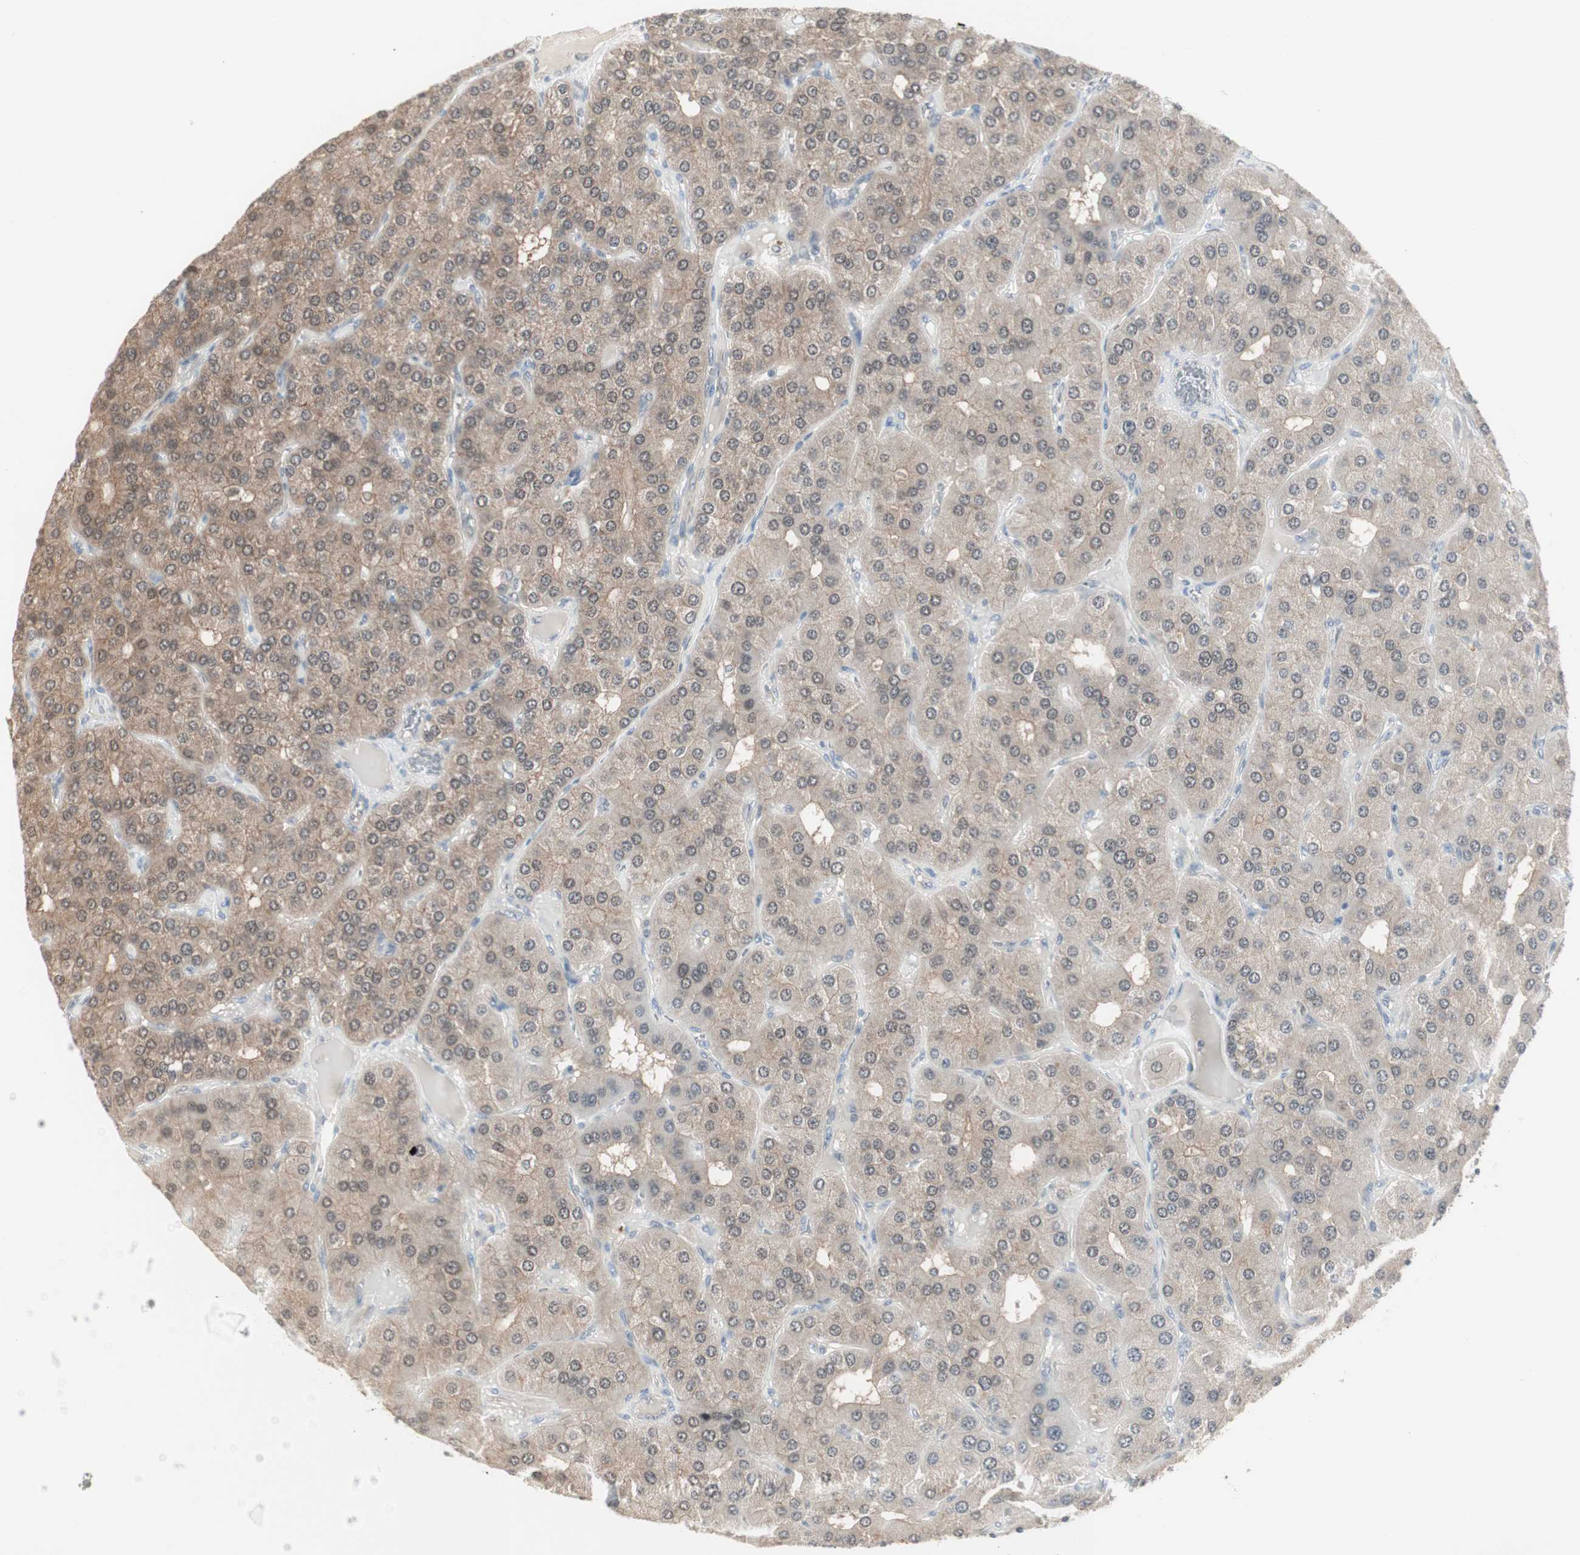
{"staining": {"intensity": "weak", "quantity": ">75%", "location": "cytoplasmic/membranous"}, "tissue": "parathyroid gland", "cell_type": "Glandular cells", "image_type": "normal", "snomed": [{"axis": "morphology", "description": "Normal tissue, NOS"}, {"axis": "morphology", "description": "Adenoma, NOS"}, {"axis": "topography", "description": "Parathyroid gland"}], "caption": "Brown immunohistochemical staining in benign parathyroid gland displays weak cytoplasmic/membranous positivity in approximately >75% of glandular cells. Ihc stains the protein in brown and the nuclei are stained blue.", "gene": "PTPA", "patient": {"sex": "female", "age": 86}}